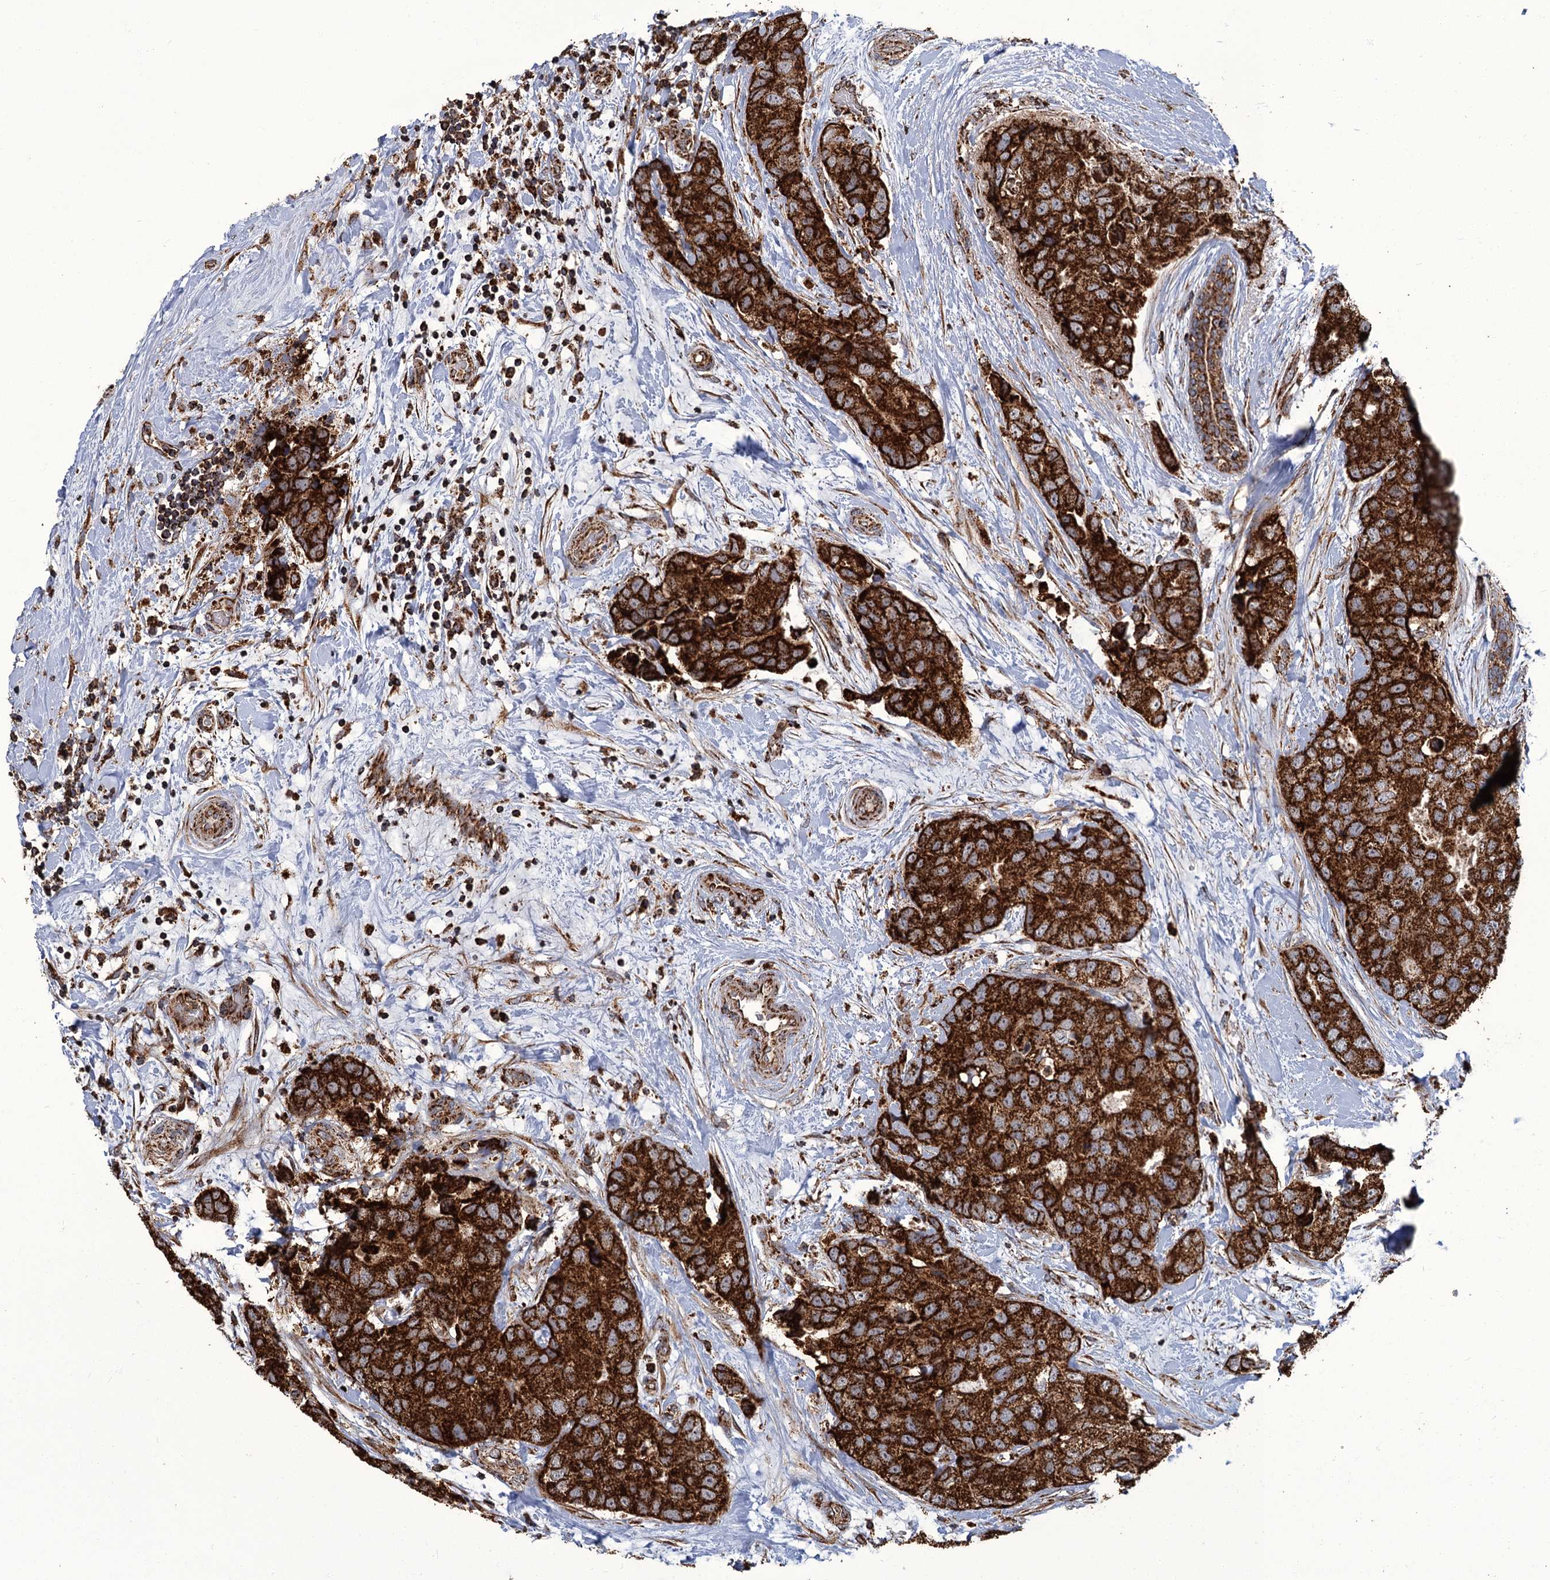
{"staining": {"intensity": "strong", "quantity": ">75%", "location": "cytoplasmic/membranous"}, "tissue": "breast cancer", "cell_type": "Tumor cells", "image_type": "cancer", "snomed": [{"axis": "morphology", "description": "Duct carcinoma"}, {"axis": "topography", "description": "Breast"}], "caption": "Immunohistochemical staining of breast infiltrating ductal carcinoma displays strong cytoplasmic/membranous protein positivity in approximately >75% of tumor cells. Nuclei are stained in blue.", "gene": "APH1A", "patient": {"sex": "female", "age": 62}}